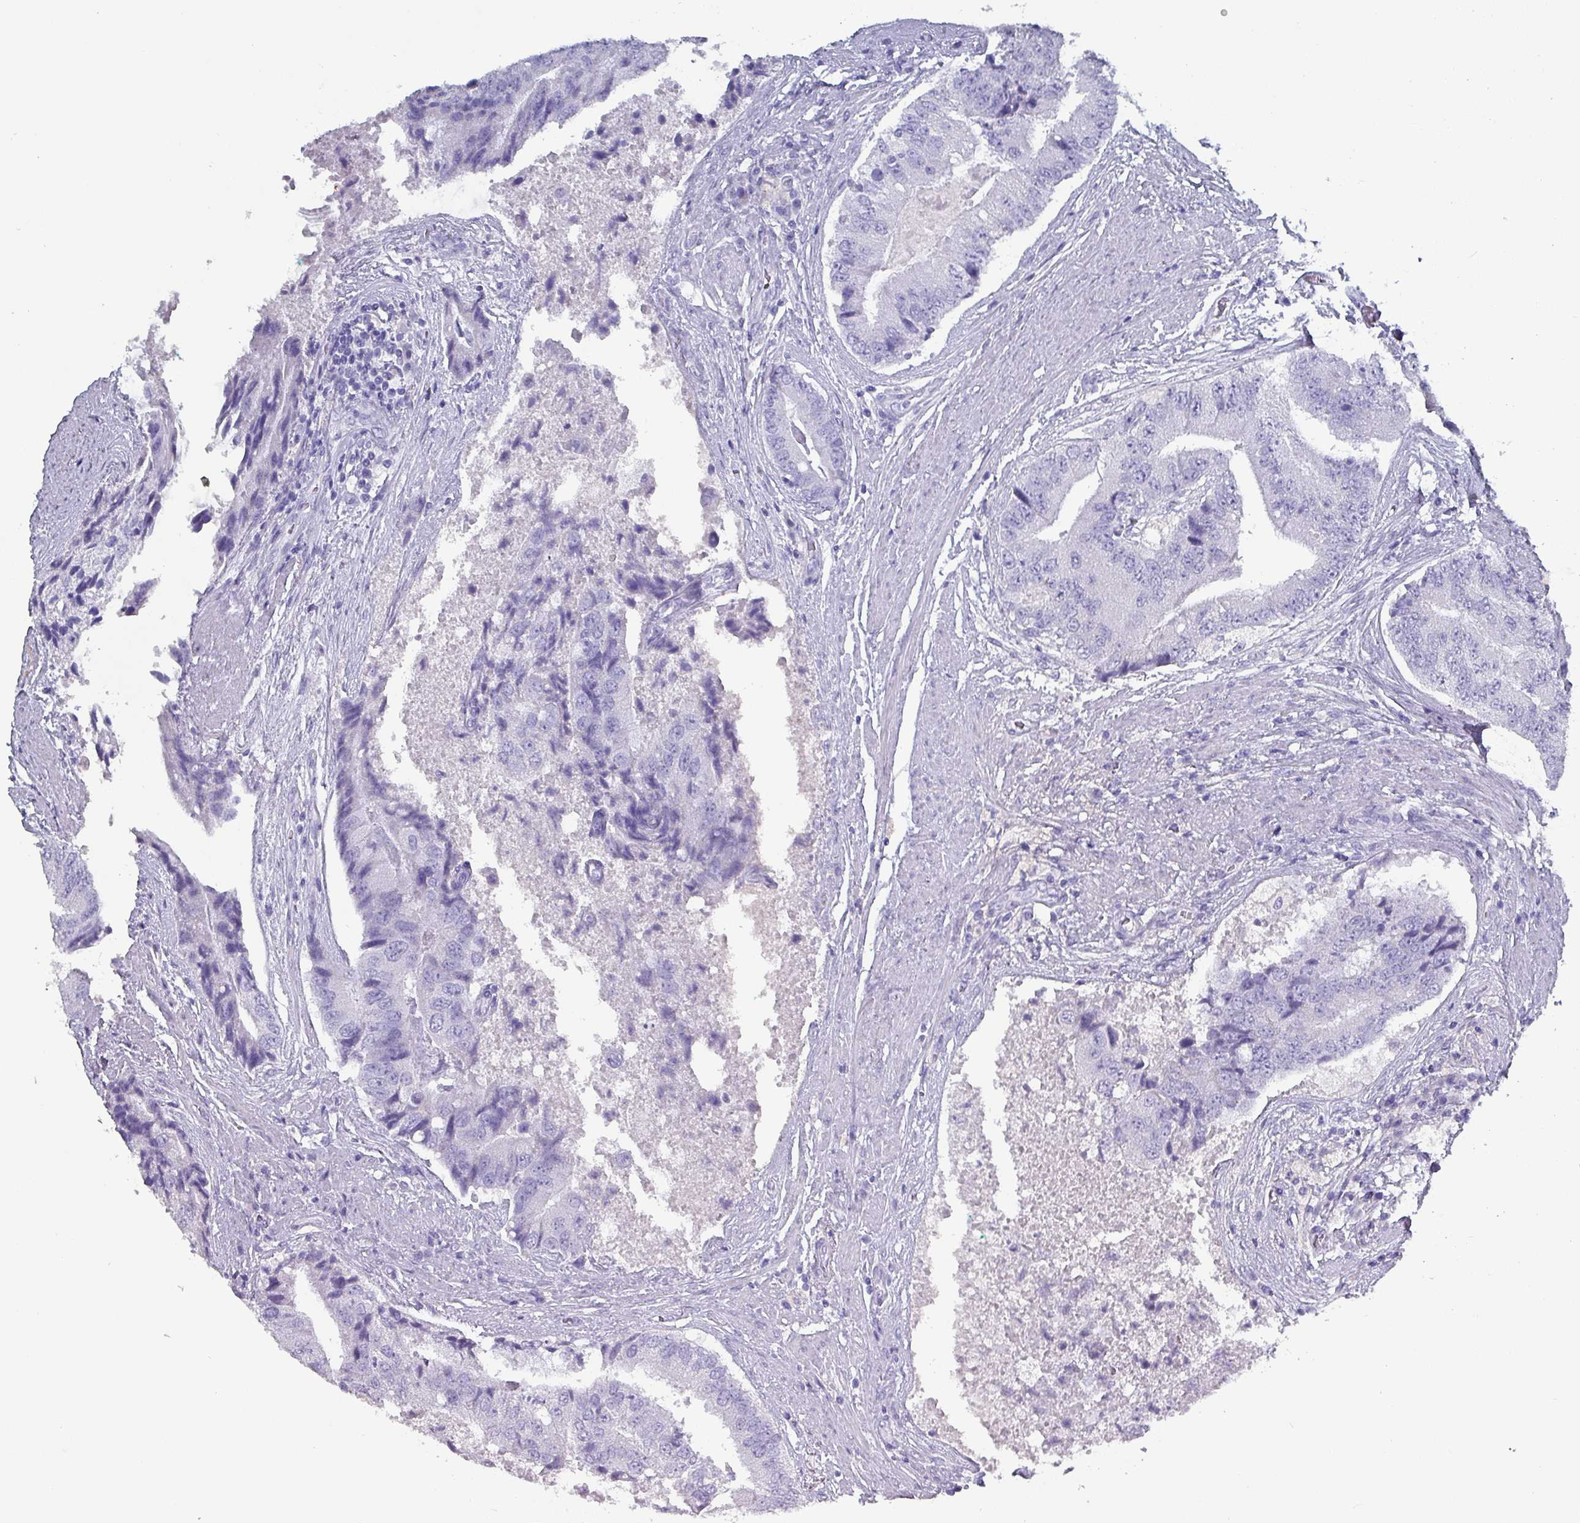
{"staining": {"intensity": "negative", "quantity": "none", "location": "none"}, "tissue": "prostate cancer", "cell_type": "Tumor cells", "image_type": "cancer", "snomed": [{"axis": "morphology", "description": "Adenocarcinoma, High grade"}, {"axis": "topography", "description": "Prostate"}], "caption": "This is a histopathology image of immunohistochemistry (IHC) staining of adenocarcinoma (high-grade) (prostate), which shows no staining in tumor cells. Brightfield microscopy of immunohistochemistry stained with DAB (brown) and hematoxylin (blue), captured at high magnification.", "gene": "INS-IGF2", "patient": {"sex": "male", "age": 70}}